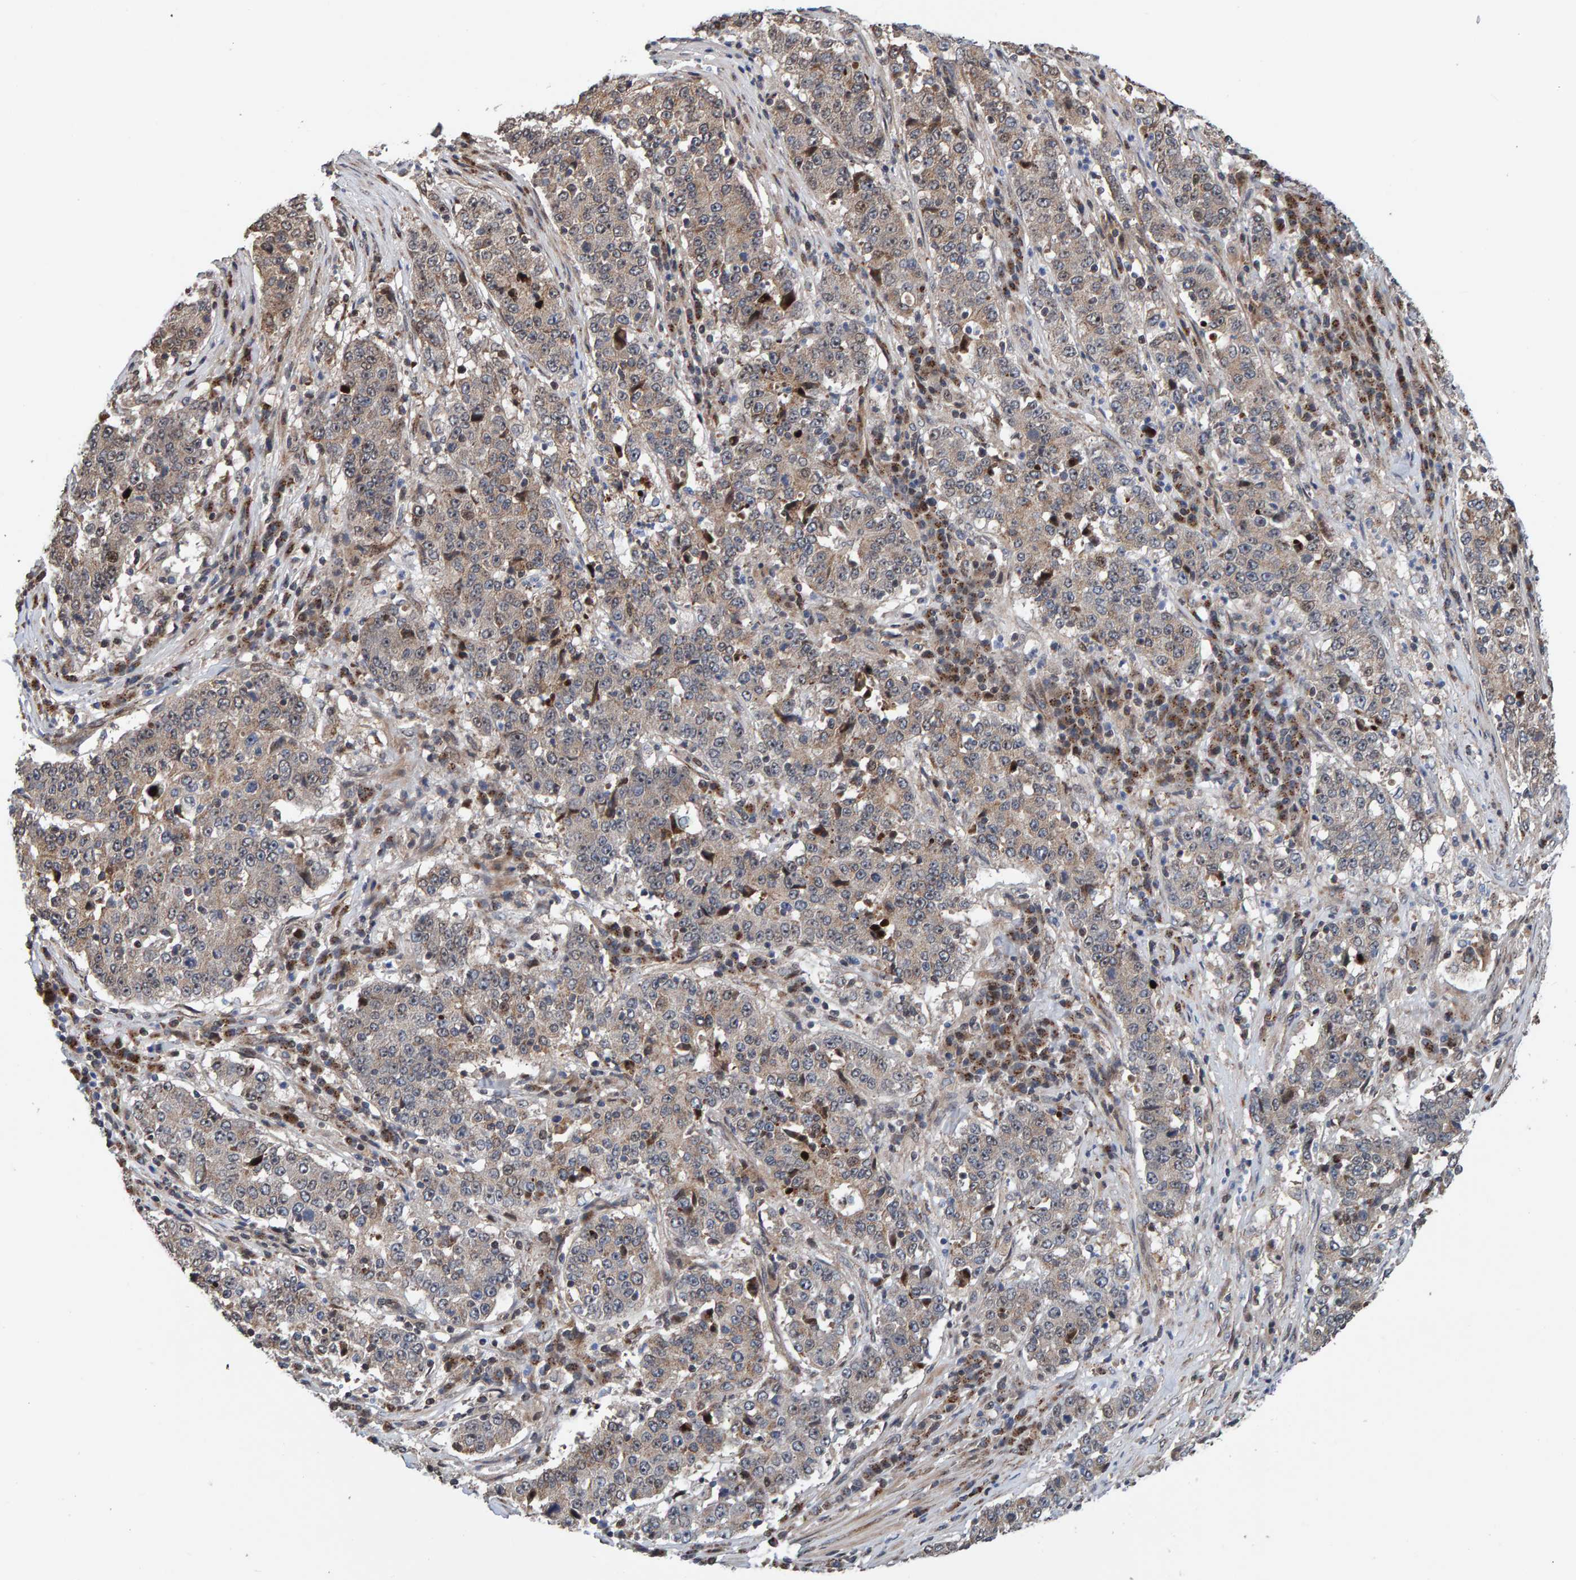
{"staining": {"intensity": "weak", "quantity": "25%-75%", "location": "cytoplasmic/membranous,nuclear"}, "tissue": "stomach cancer", "cell_type": "Tumor cells", "image_type": "cancer", "snomed": [{"axis": "morphology", "description": "Adenocarcinoma, NOS"}, {"axis": "topography", "description": "Stomach"}], "caption": "Immunohistochemical staining of human stomach cancer shows low levels of weak cytoplasmic/membranous and nuclear protein positivity in approximately 25%-75% of tumor cells.", "gene": "CCDC25", "patient": {"sex": "male", "age": 59}}